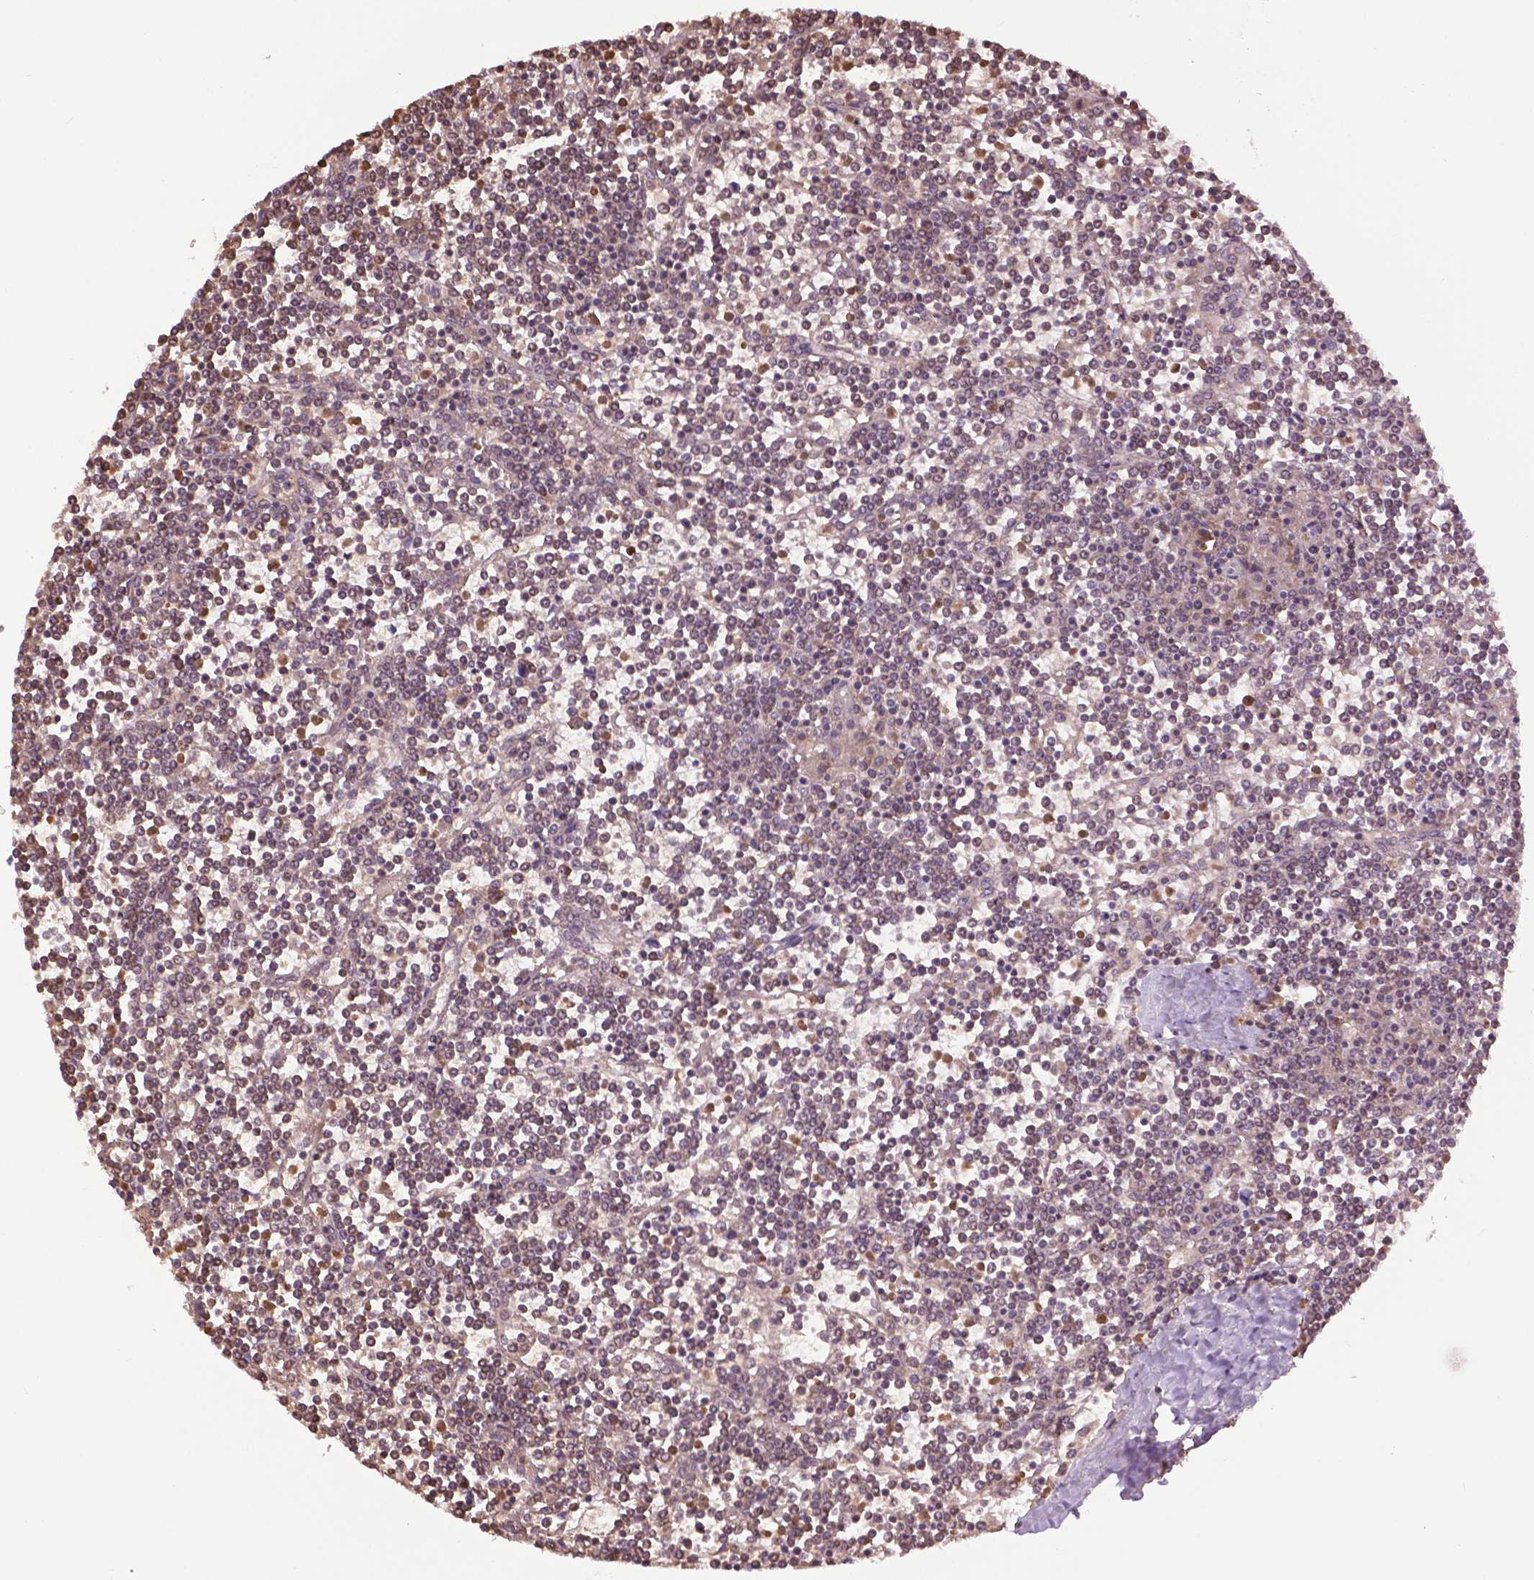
{"staining": {"intensity": "moderate", "quantity": "25%-75%", "location": "nuclear"}, "tissue": "lymphoma", "cell_type": "Tumor cells", "image_type": "cancer", "snomed": [{"axis": "morphology", "description": "Malignant lymphoma, non-Hodgkin's type, Low grade"}, {"axis": "topography", "description": "Spleen"}], "caption": "This is an image of immunohistochemistry staining of lymphoma, which shows moderate positivity in the nuclear of tumor cells.", "gene": "ZNF41", "patient": {"sex": "female", "age": 19}}